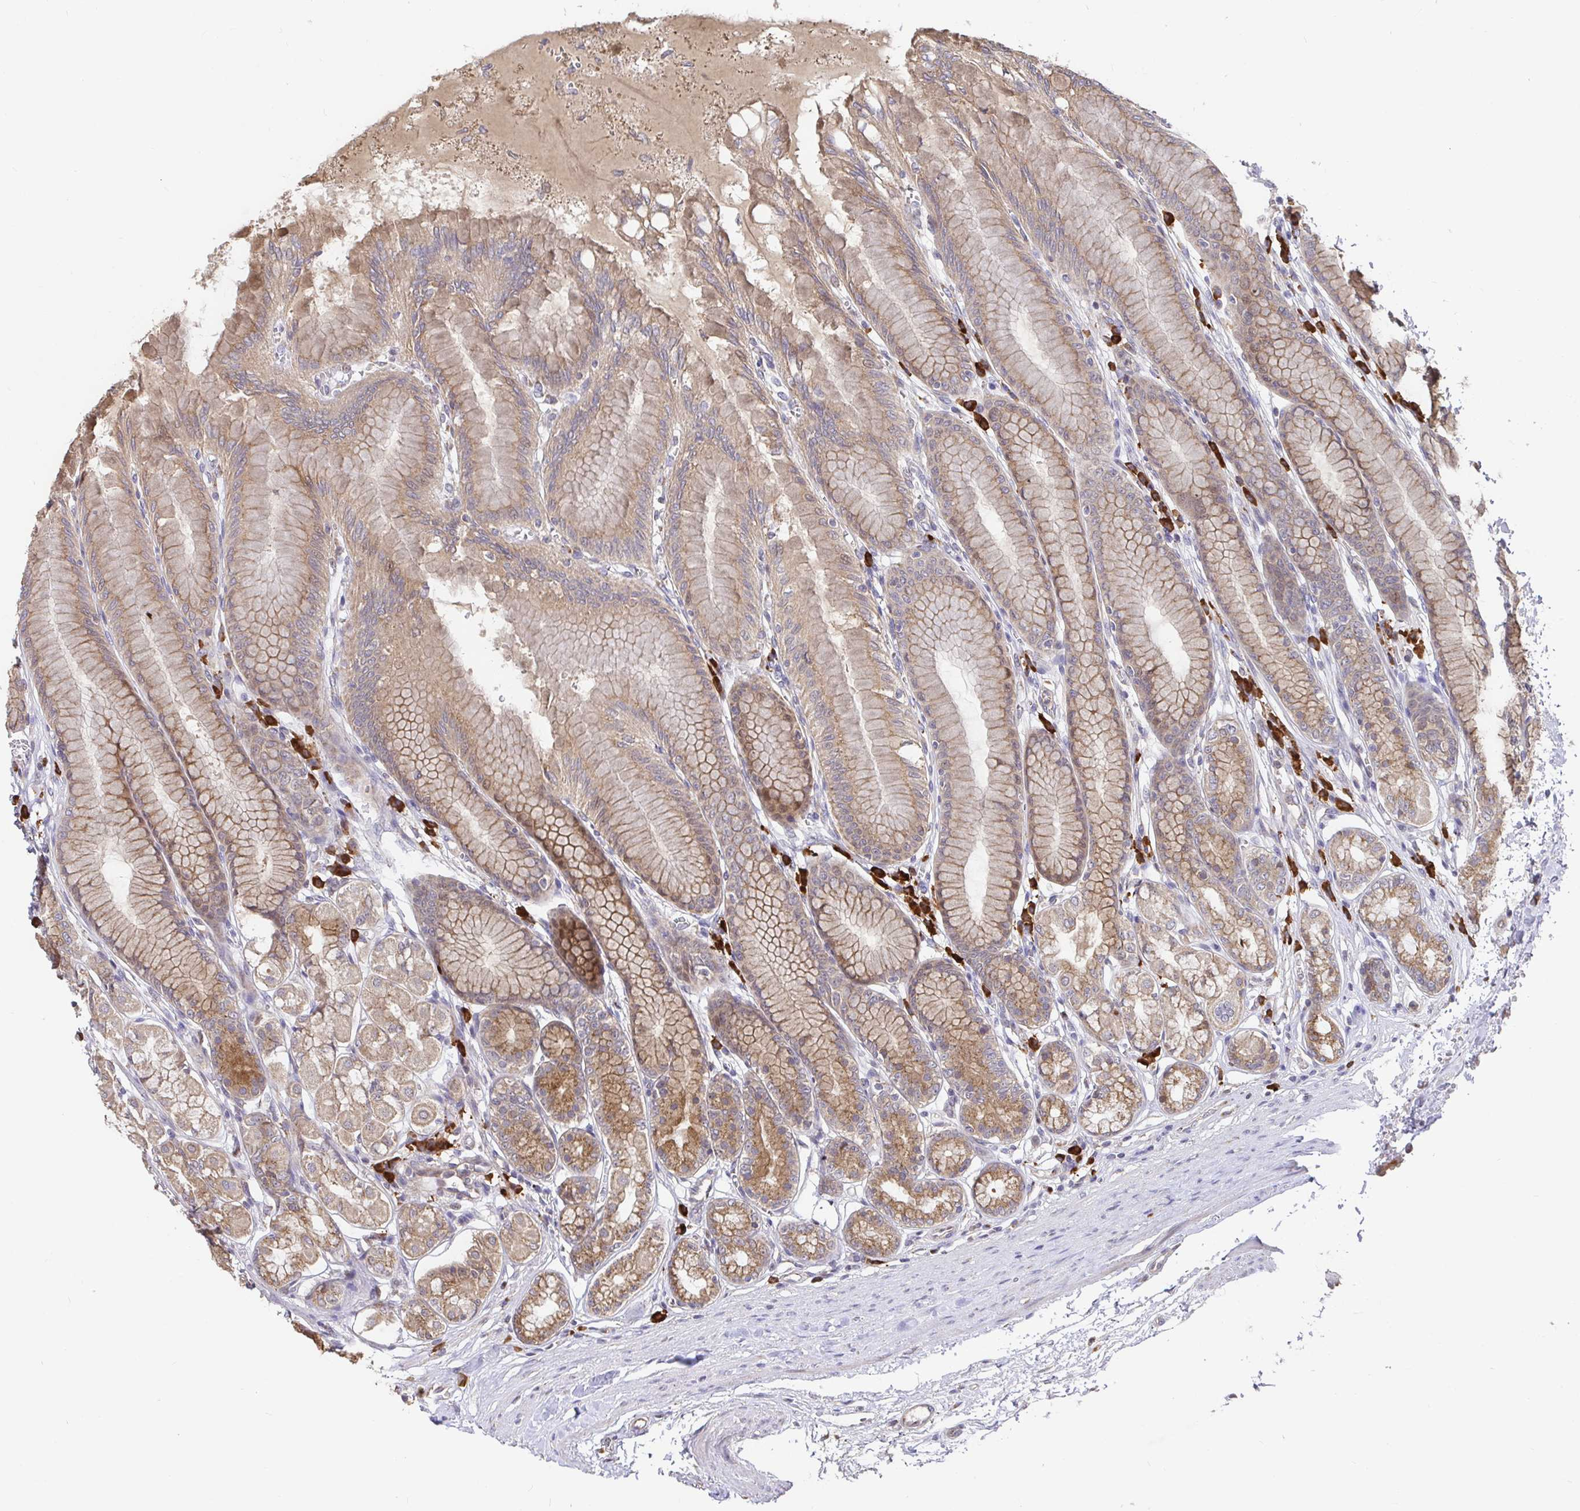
{"staining": {"intensity": "moderate", "quantity": ">75%", "location": "cytoplasmic/membranous"}, "tissue": "stomach", "cell_type": "Glandular cells", "image_type": "normal", "snomed": [{"axis": "morphology", "description": "Normal tissue, NOS"}, {"axis": "topography", "description": "Stomach"}, {"axis": "topography", "description": "Stomach, lower"}], "caption": "Brown immunohistochemical staining in benign stomach displays moderate cytoplasmic/membranous expression in about >75% of glandular cells.", "gene": "ELP1", "patient": {"sex": "male", "age": 76}}